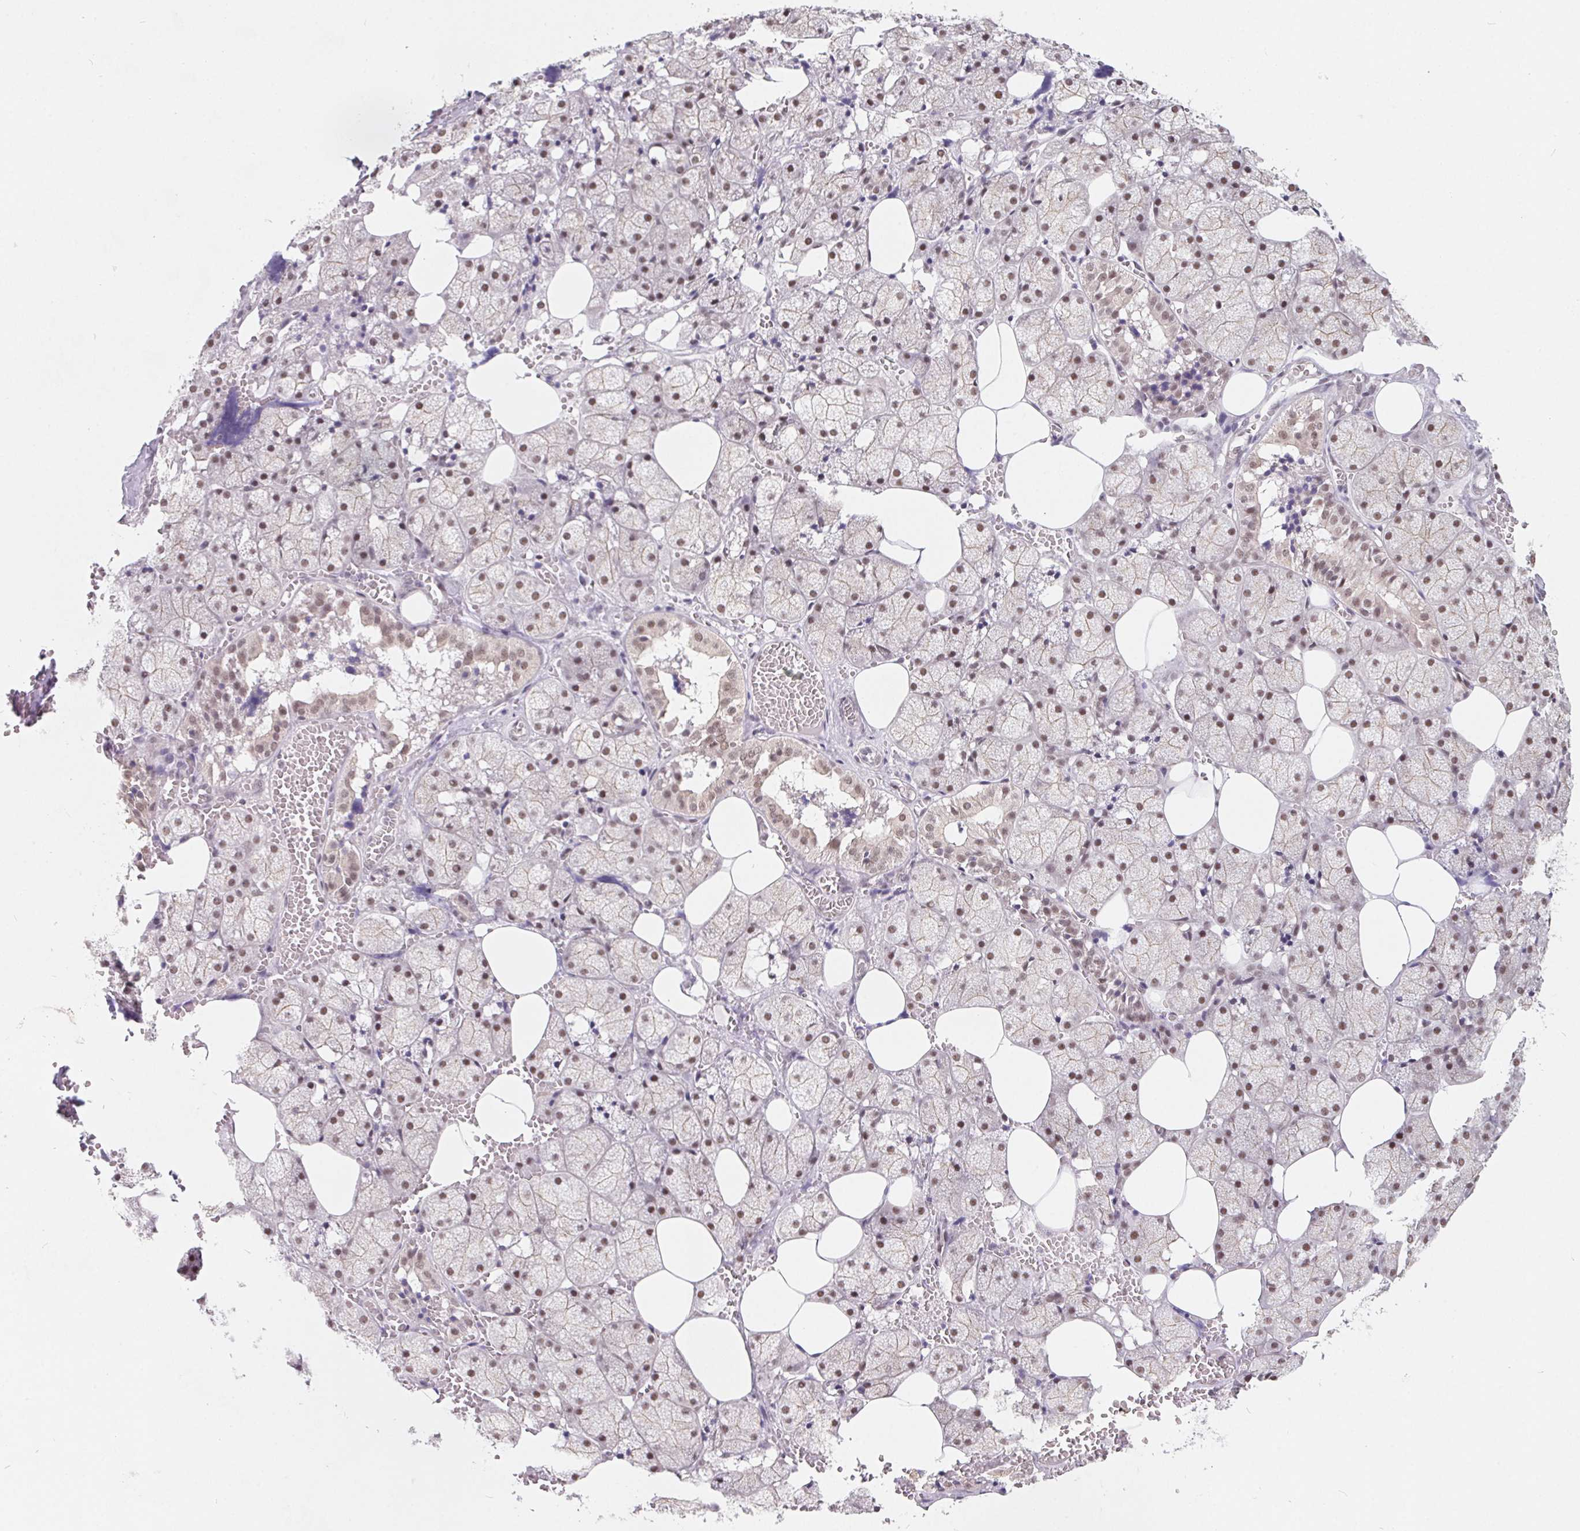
{"staining": {"intensity": "moderate", "quantity": "25%-75%", "location": "nuclear"}, "tissue": "salivary gland", "cell_type": "Glandular cells", "image_type": "normal", "snomed": [{"axis": "morphology", "description": "Normal tissue, NOS"}, {"axis": "topography", "description": "Salivary gland"}, {"axis": "topography", "description": "Peripheral nerve tissue"}], "caption": "A brown stain labels moderate nuclear positivity of a protein in glandular cells of benign salivary gland.", "gene": "TCERG1", "patient": {"sex": "male", "age": 38}}